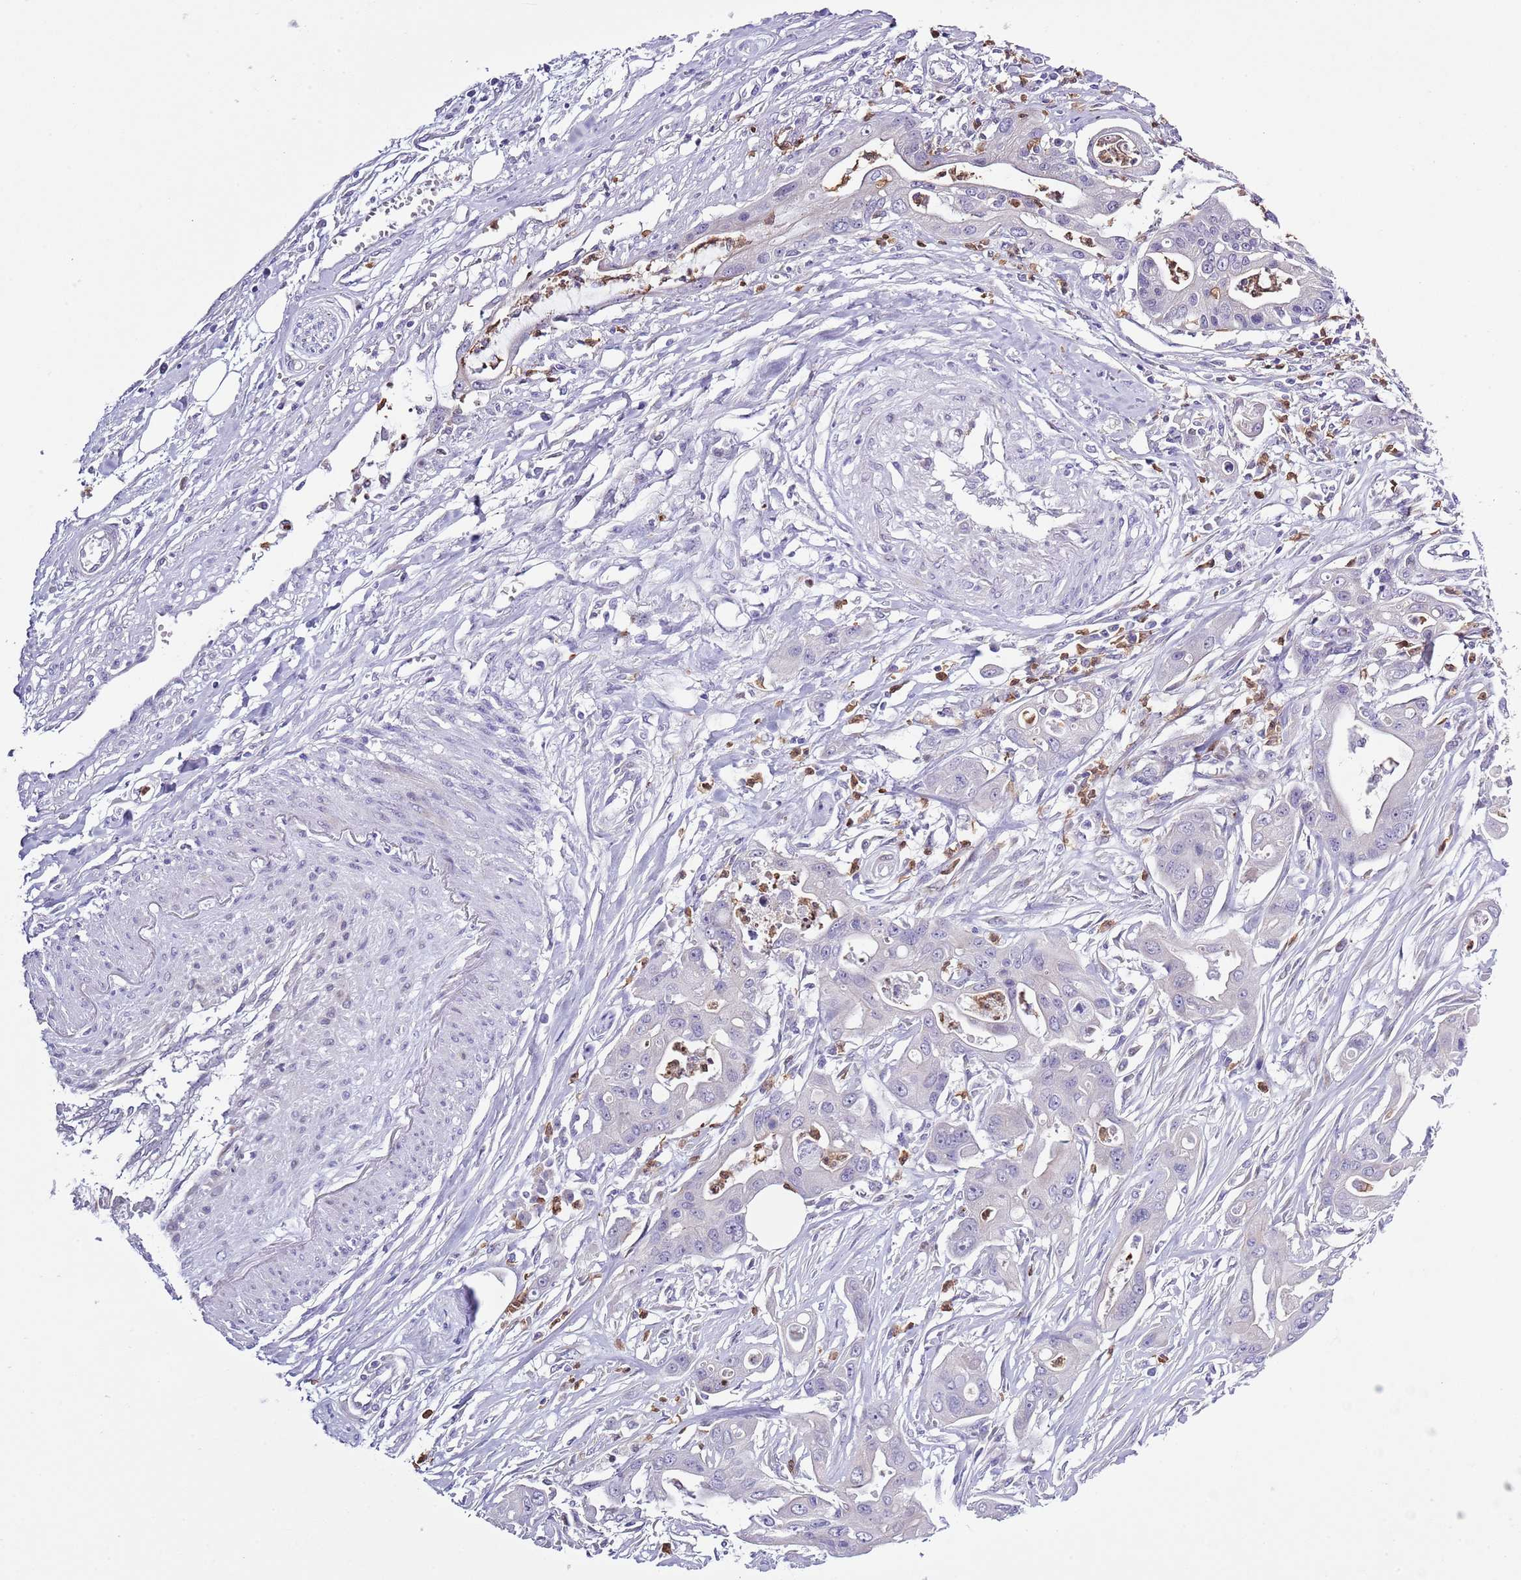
{"staining": {"intensity": "negative", "quantity": "none", "location": "none"}, "tissue": "ovarian cancer", "cell_type": "Tumor cells", "image_type": "cancer", "snomed": [{"axis": "morphology", "description": "Cystadenocarcinoma, mucinous, NOS"}, {"axis": "topography", "description": "Ovary"}], "caption": "Immunohistochemistry (IHC) photomicrograph of neoplastic tissue: ovarian cancer stained with DAB (3,3'-diaminobenzidine) exhibits no significant protein staining in tumor cells. (Stains: DAB immunohistochemistry (IHC) with hematoxylin counter stain, Microscopy: brightfield microscopy at high magnification).", "gene": "ZFP2", "patient": {"sex": "female", "age": 70}}